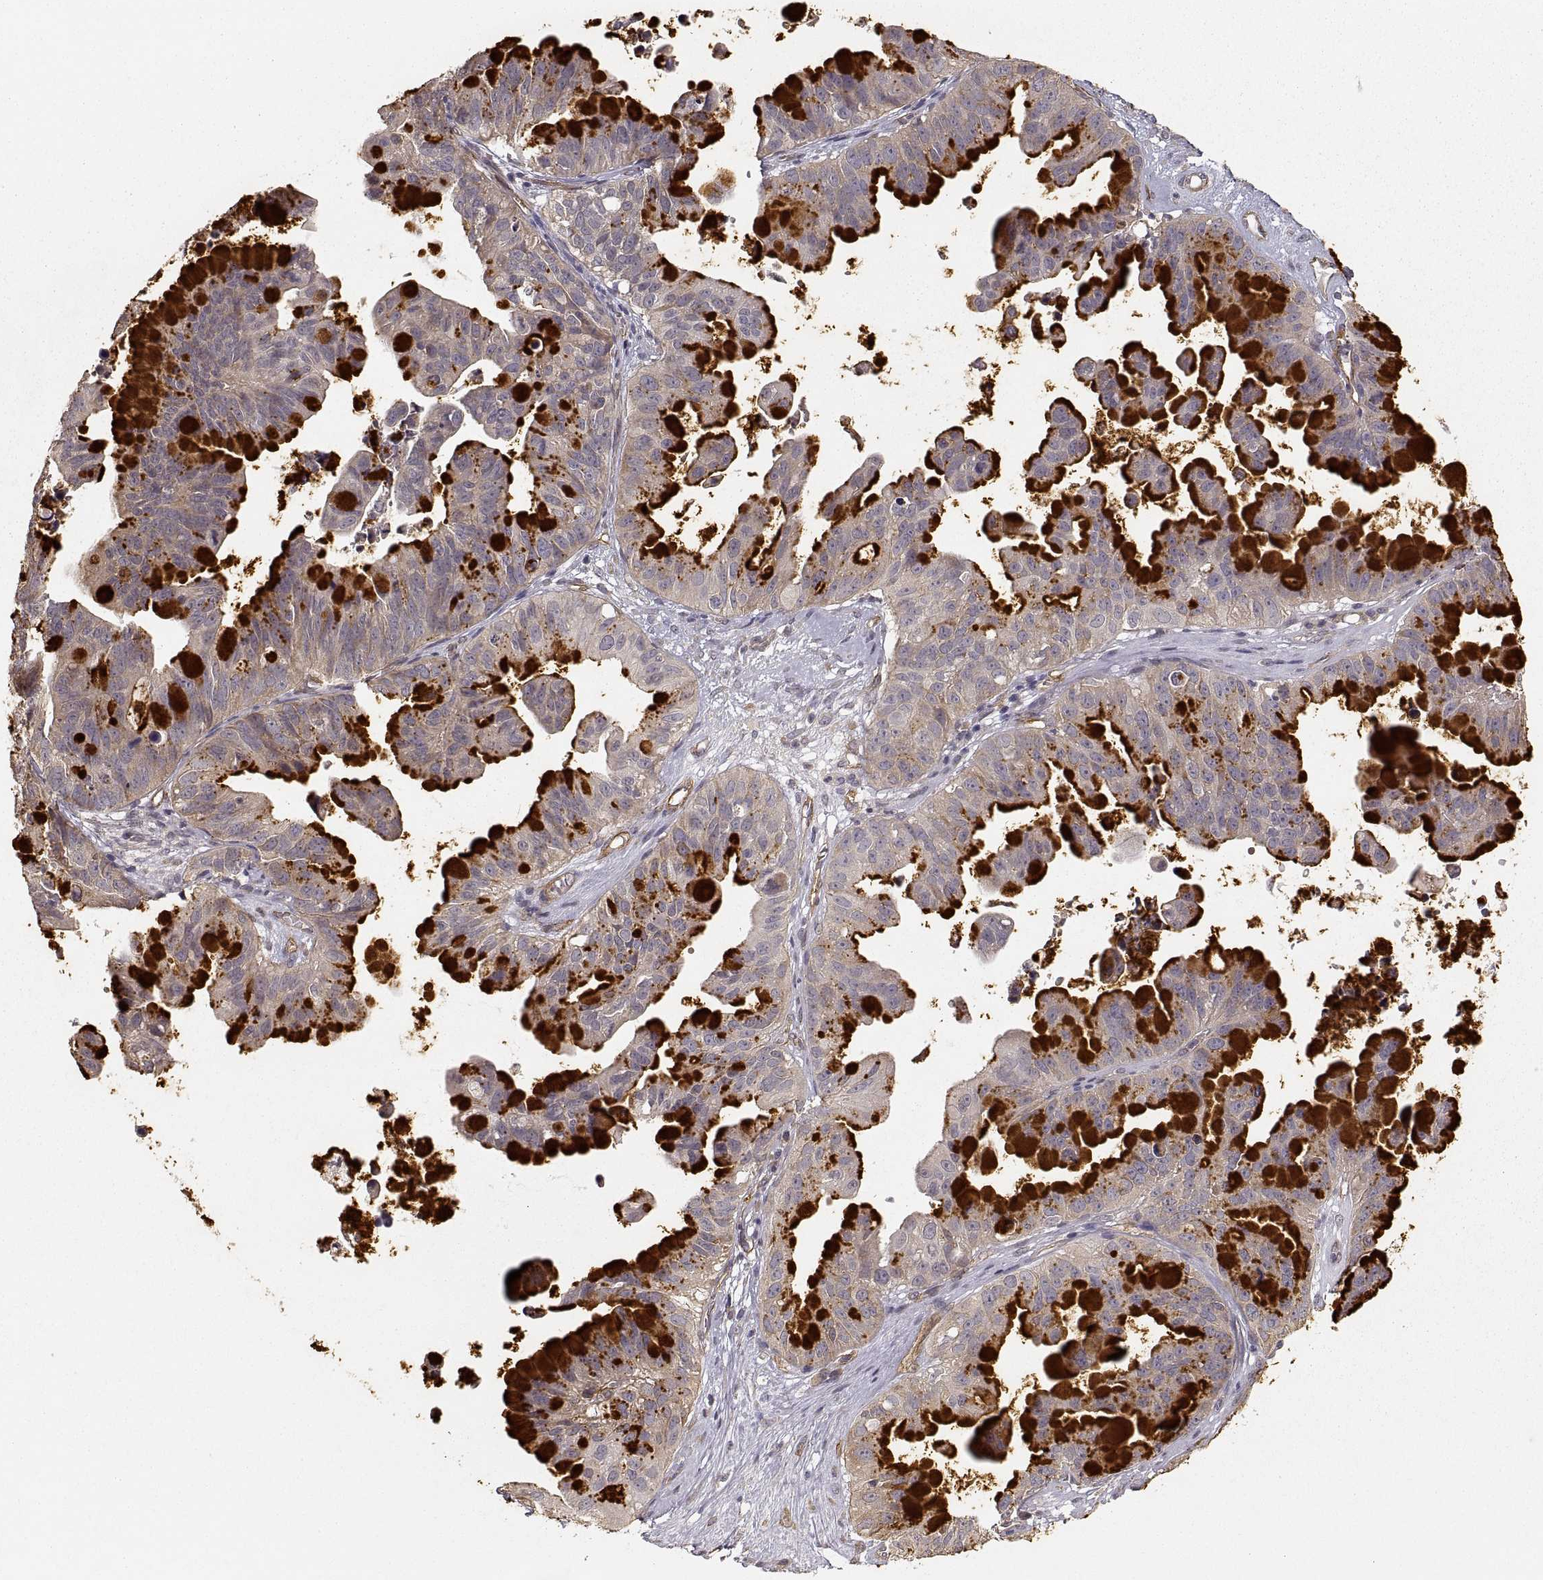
{"staining": {"intensity": "negative", "quantity": "none", "location": "none"}, "tissue": "ovarian cancer", "cell_type": "Tumor cells", "image_type": "cancer", "snomed": [{"axis": "morphology", "description": "Cystadenocarcinoma, mucinous, NOS"}, {"axis": "topography", "description": "Ovary"}], "caption": "A photomicrograph of mucinous cystadenocarcinoma (ovarian) stained for a protein shows no brown staining in tumor cells.", "gene": "LAMA4", "patient": {"sex": "female", "age": 76}}